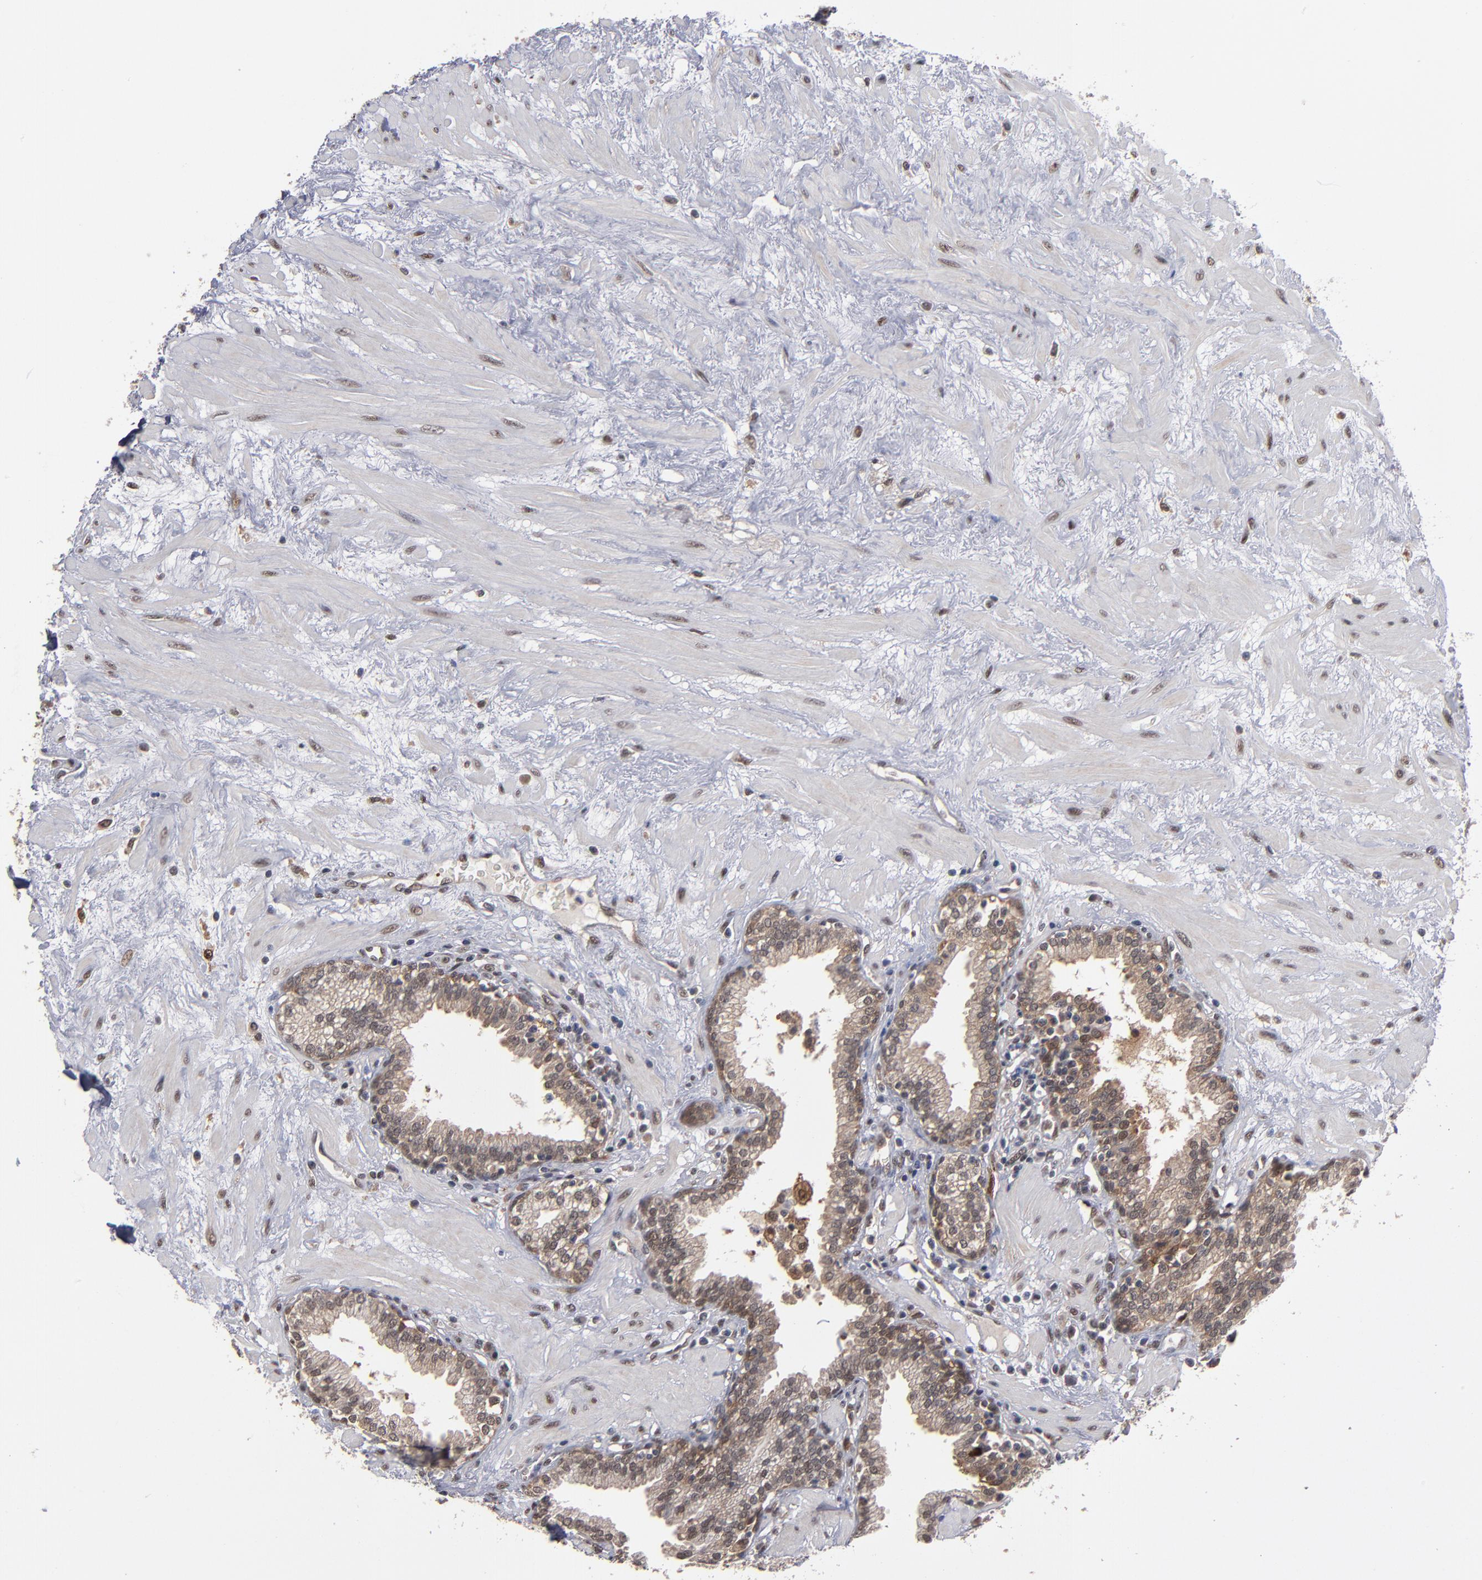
{"staining": {"intensity": "weak", "quantity": "25%-75%", "location": "cytoplasmic/membranous,nuclear"}, "tissue": "prostate", "cell_type": "Glandular cells", "image_type": "normal", "snomed": [{"axis": "morphology", "description": "Normal tissue, NOS"}, {"axis": "topography", "description": "Prostate"}], "caption": "Protein analysis of unremarkable prostate exhibits weak cytoplasmic/membranous,nuclear positivity in approximately 25%-75% of glandular cells.", "gene": "HUWE1", "patient": {"sex": "male", "age": 64}}